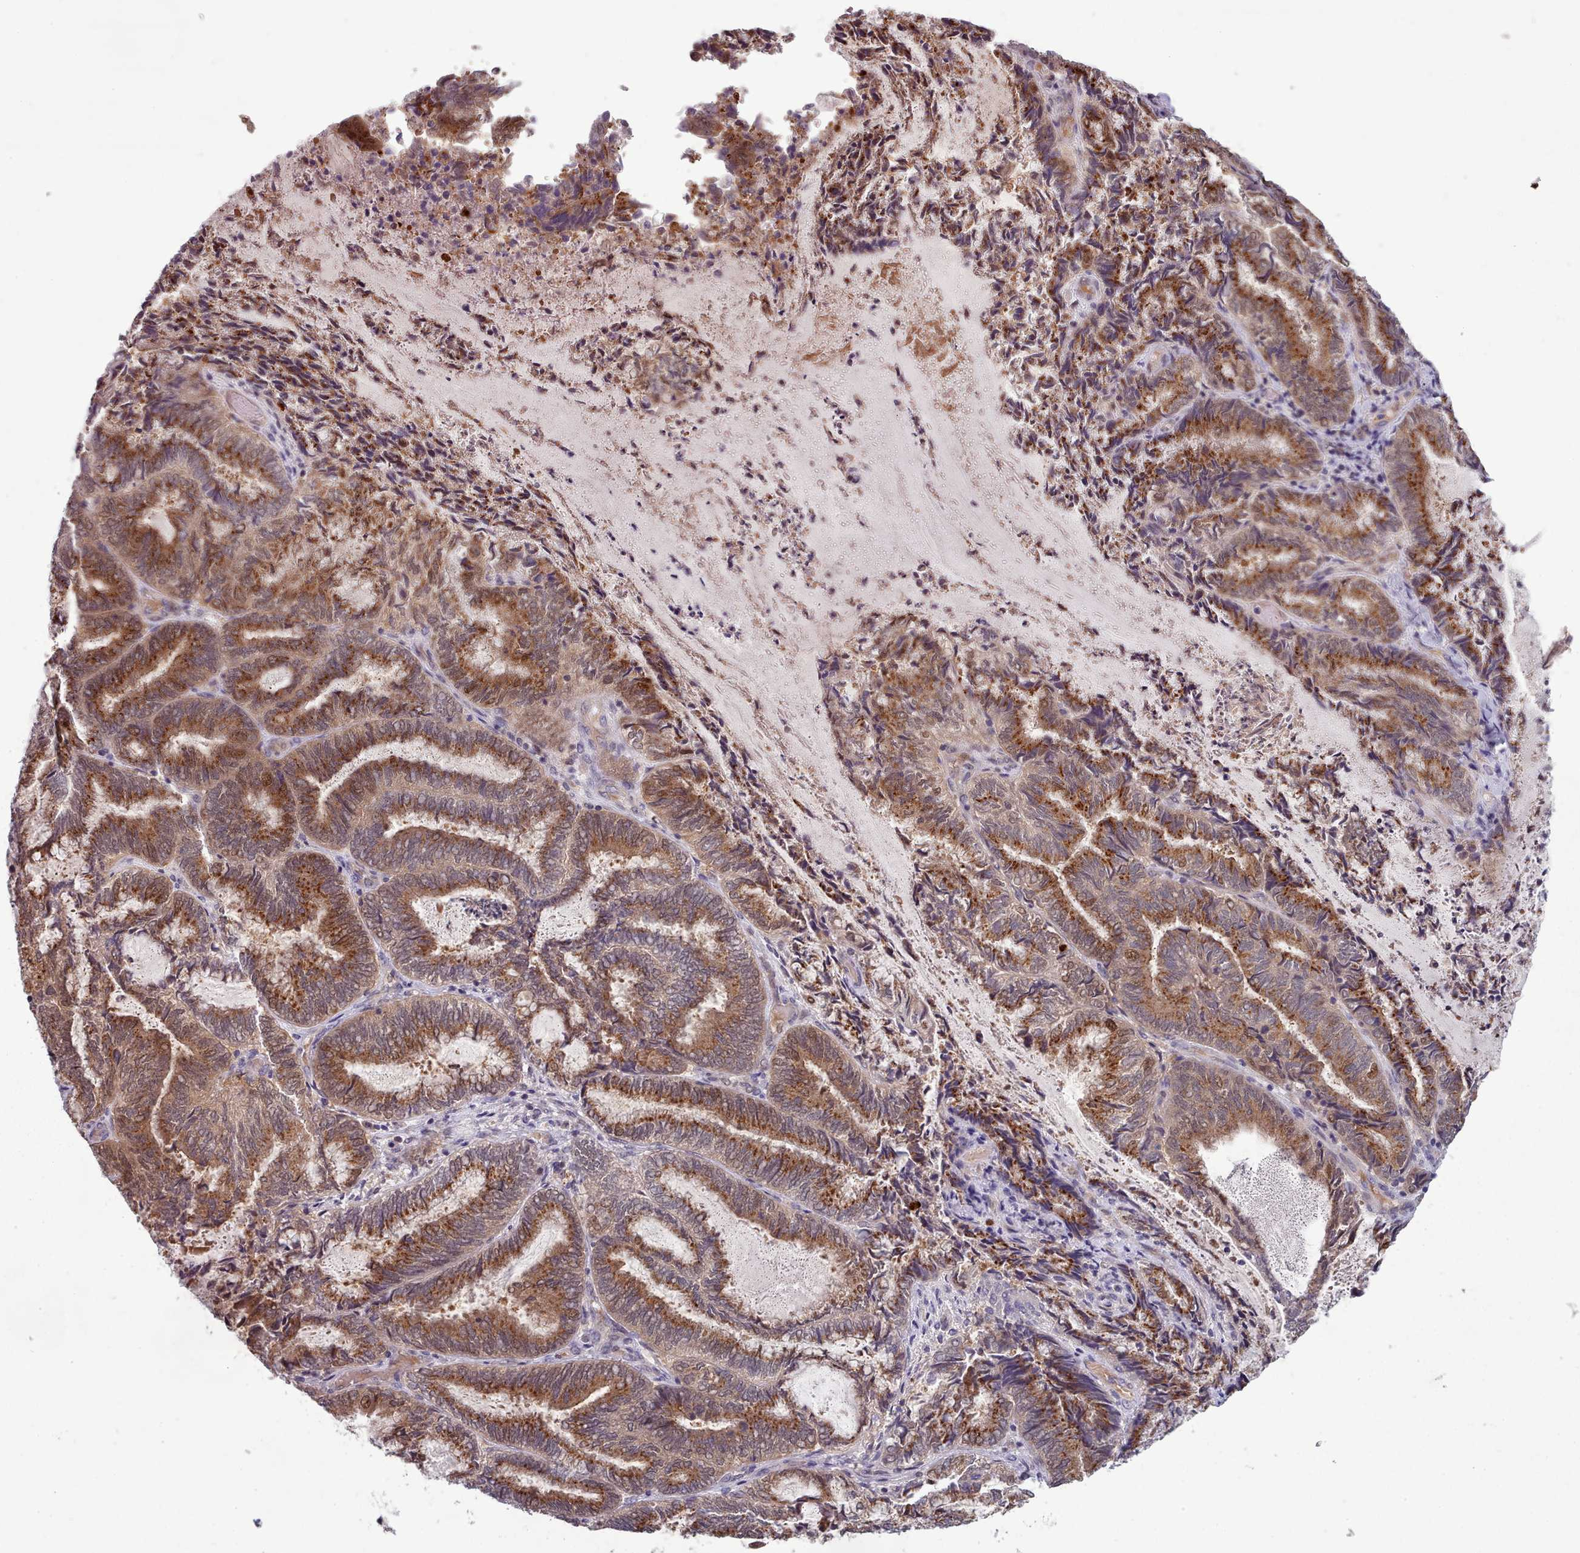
{"staining": {"intensity": "strong", "quantity": ">75%", "location": "cytoplasmic/membranous"}, "tissue": "endometrial cancer", "cell_type": "Tumor cells", "image_type": "cancer", "snomed": [{"axis": "morphology", "description": "Adenocarcinoma, NOS"}, {"axis": "topography", "description": "Endometrium"}], "caption": "Endometrial cancer (adenocarcinoma) tissue reveals strong cytoplasmic/membranous staining in approximately >75% of tumor cells", "gene": "CLNS1A", "patient": {"sex": "female", "age": 80}}